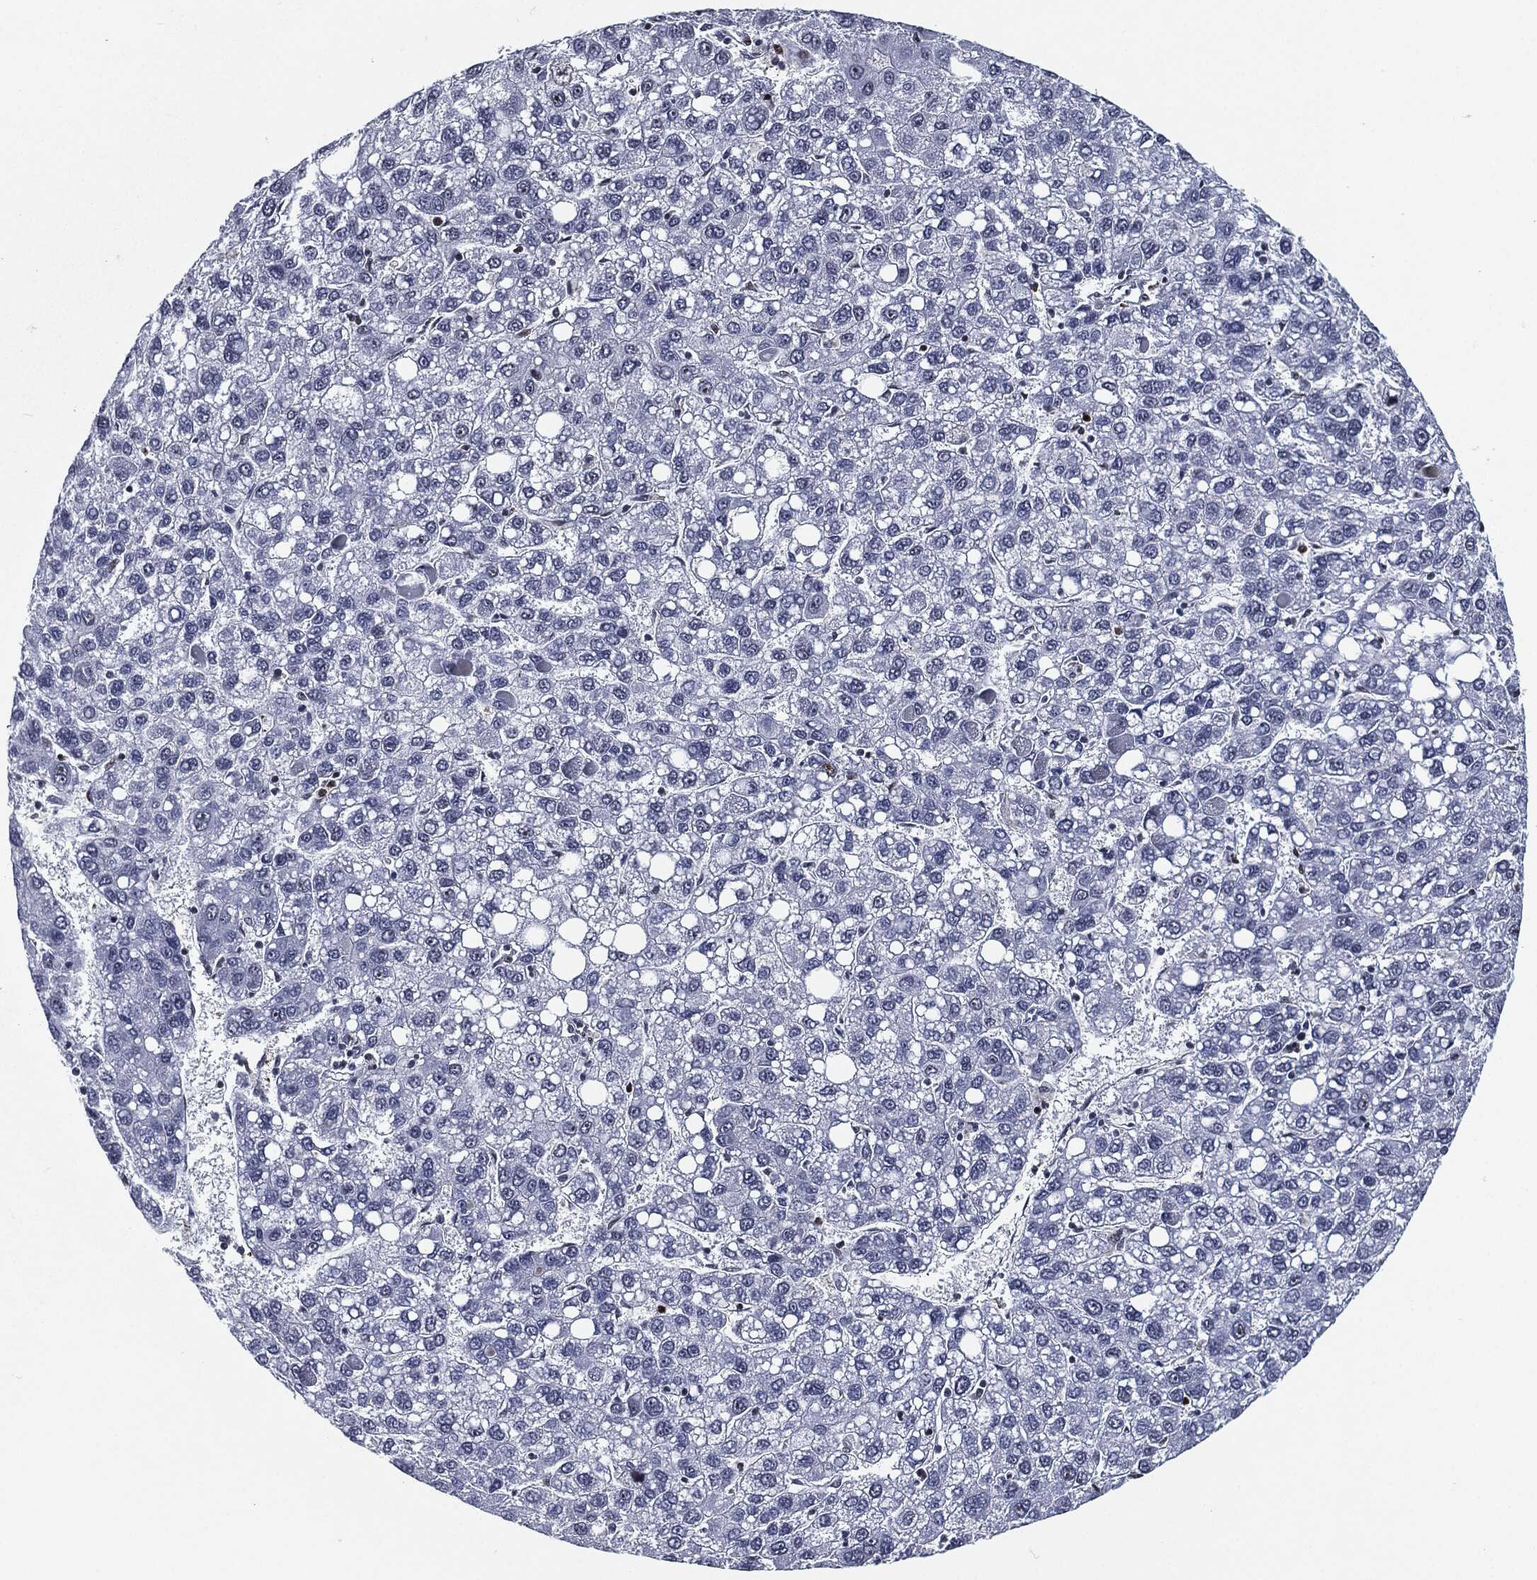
{"staining": {"intensity": "negative", "quantity": "none", "location": "none"}, "tissue": "liver cancer", "cell_type": "Tumor cells", "image_type": "cancer", "snomed": [{"axis": "morphology", "description": "Carcinoma, Hepatocellular, NOS"}, {"axis": "topography", "description": "Liver"}], "caption": "IHC of human liver cancer (hepatocellular carcinoma) shows no positivity in tumor cells. (Stains: DAB immunohistochemistry (IHC) with hematoxylin counter stain, Microscopy: brightfield microscopy at high magnification).", "gene": "AKT2", "patient": {"sex": "female", "age": 82}}